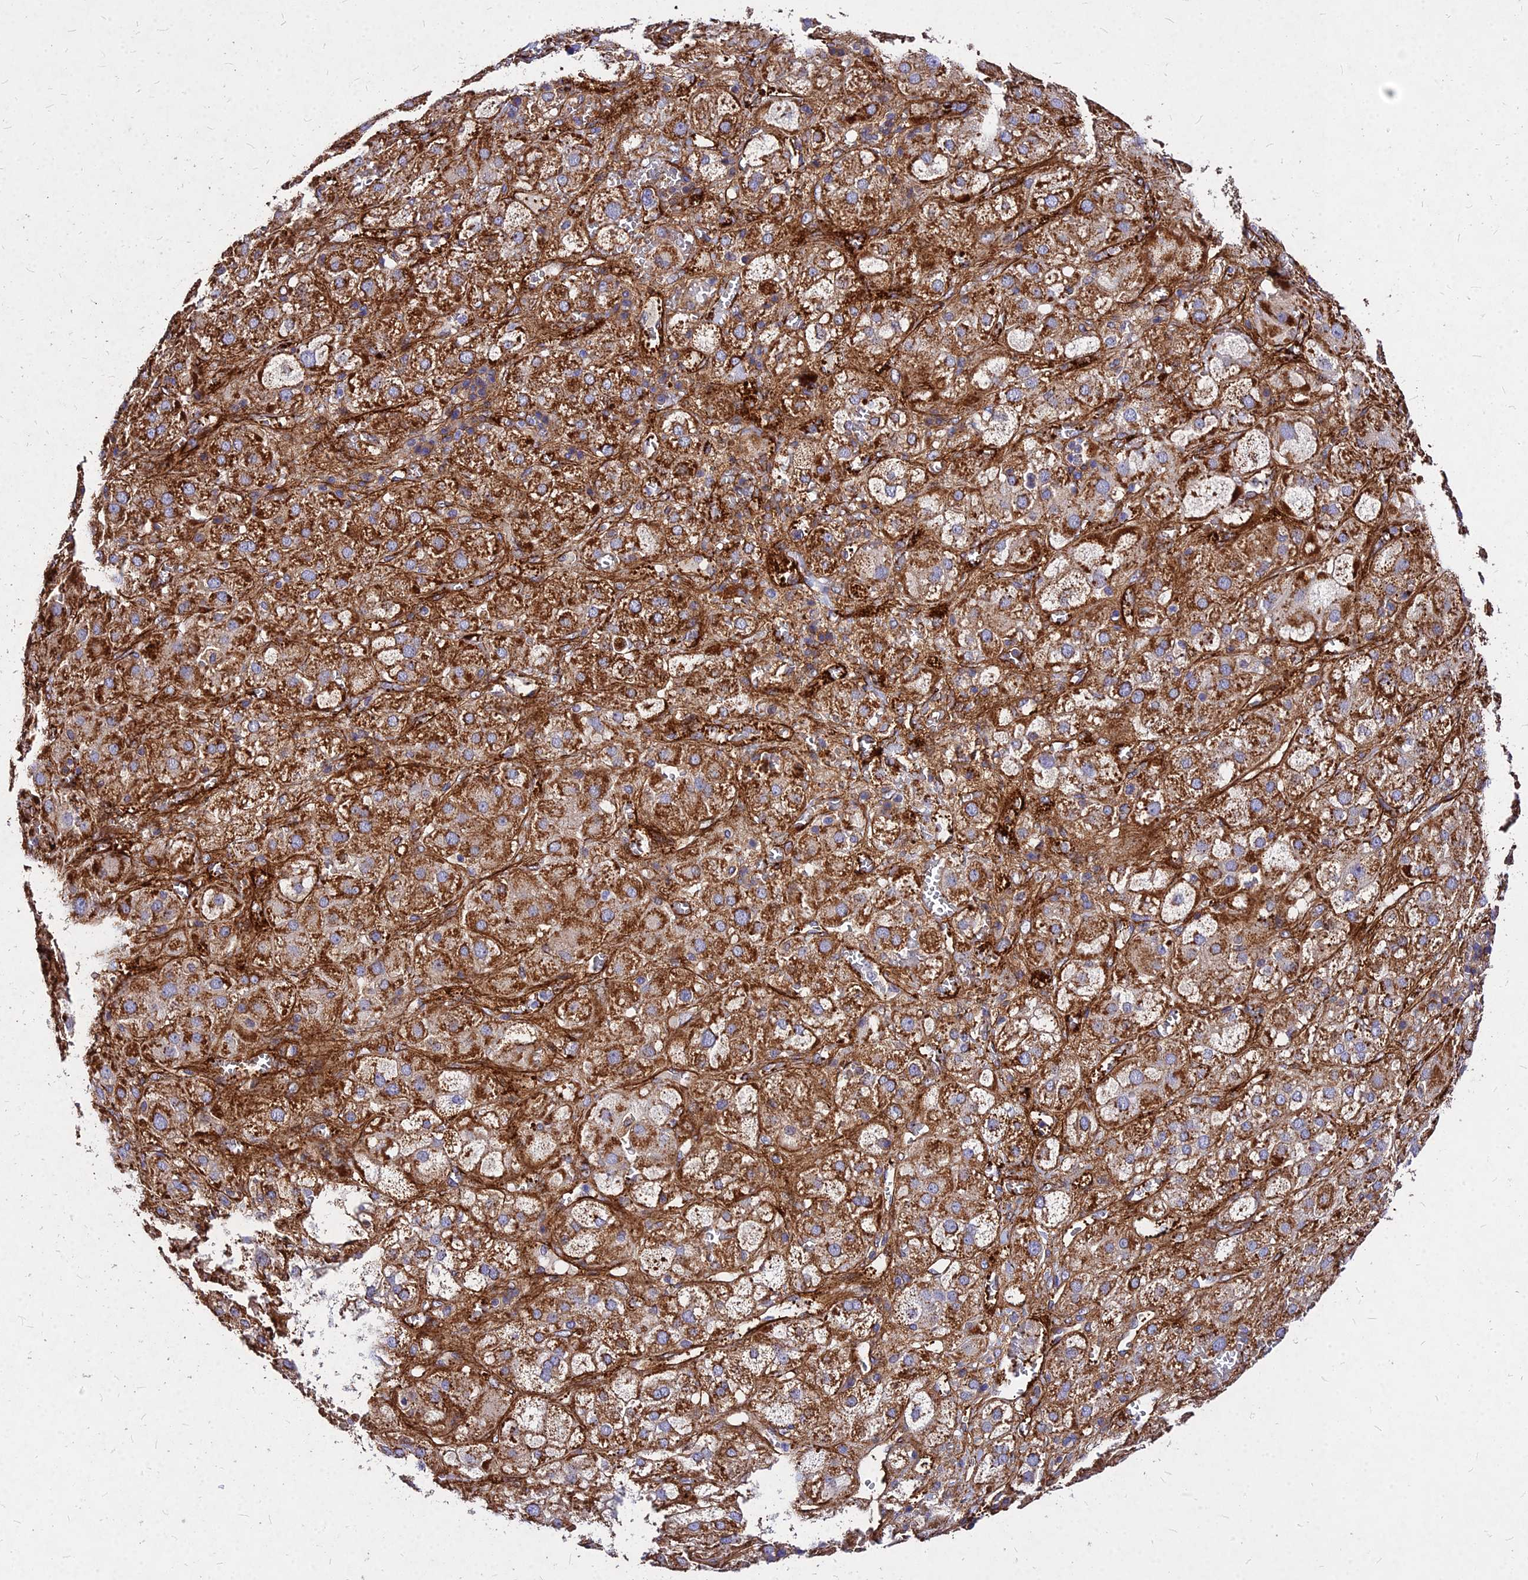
{"staining": {"intensity": "strong", "quantity": ">75%", "location": "cytoplasmic/membranous"}, "tissue": "adrenal gland", "cell_type": "Glandular cells", "image_type": "normal", "snomed": [{"axis": "morphology", "description": "Normal tissue, NOS"}, {"axis": "topography", "description": "Adrenal gland"}], "caption": "Immunohistochemistry (DAB (3,3'-diaminobenzidine)) staining of benign human adrenal gland demonstrates strong cytoplasmic/membranous protein positivity in about >75% of glandular cells. Immunohistochemistry (ihc) stains the protein in brown and the nuclei are stained blue.", "gene": "EFCC1", "patient": {"sex": "female", "age": 47}}